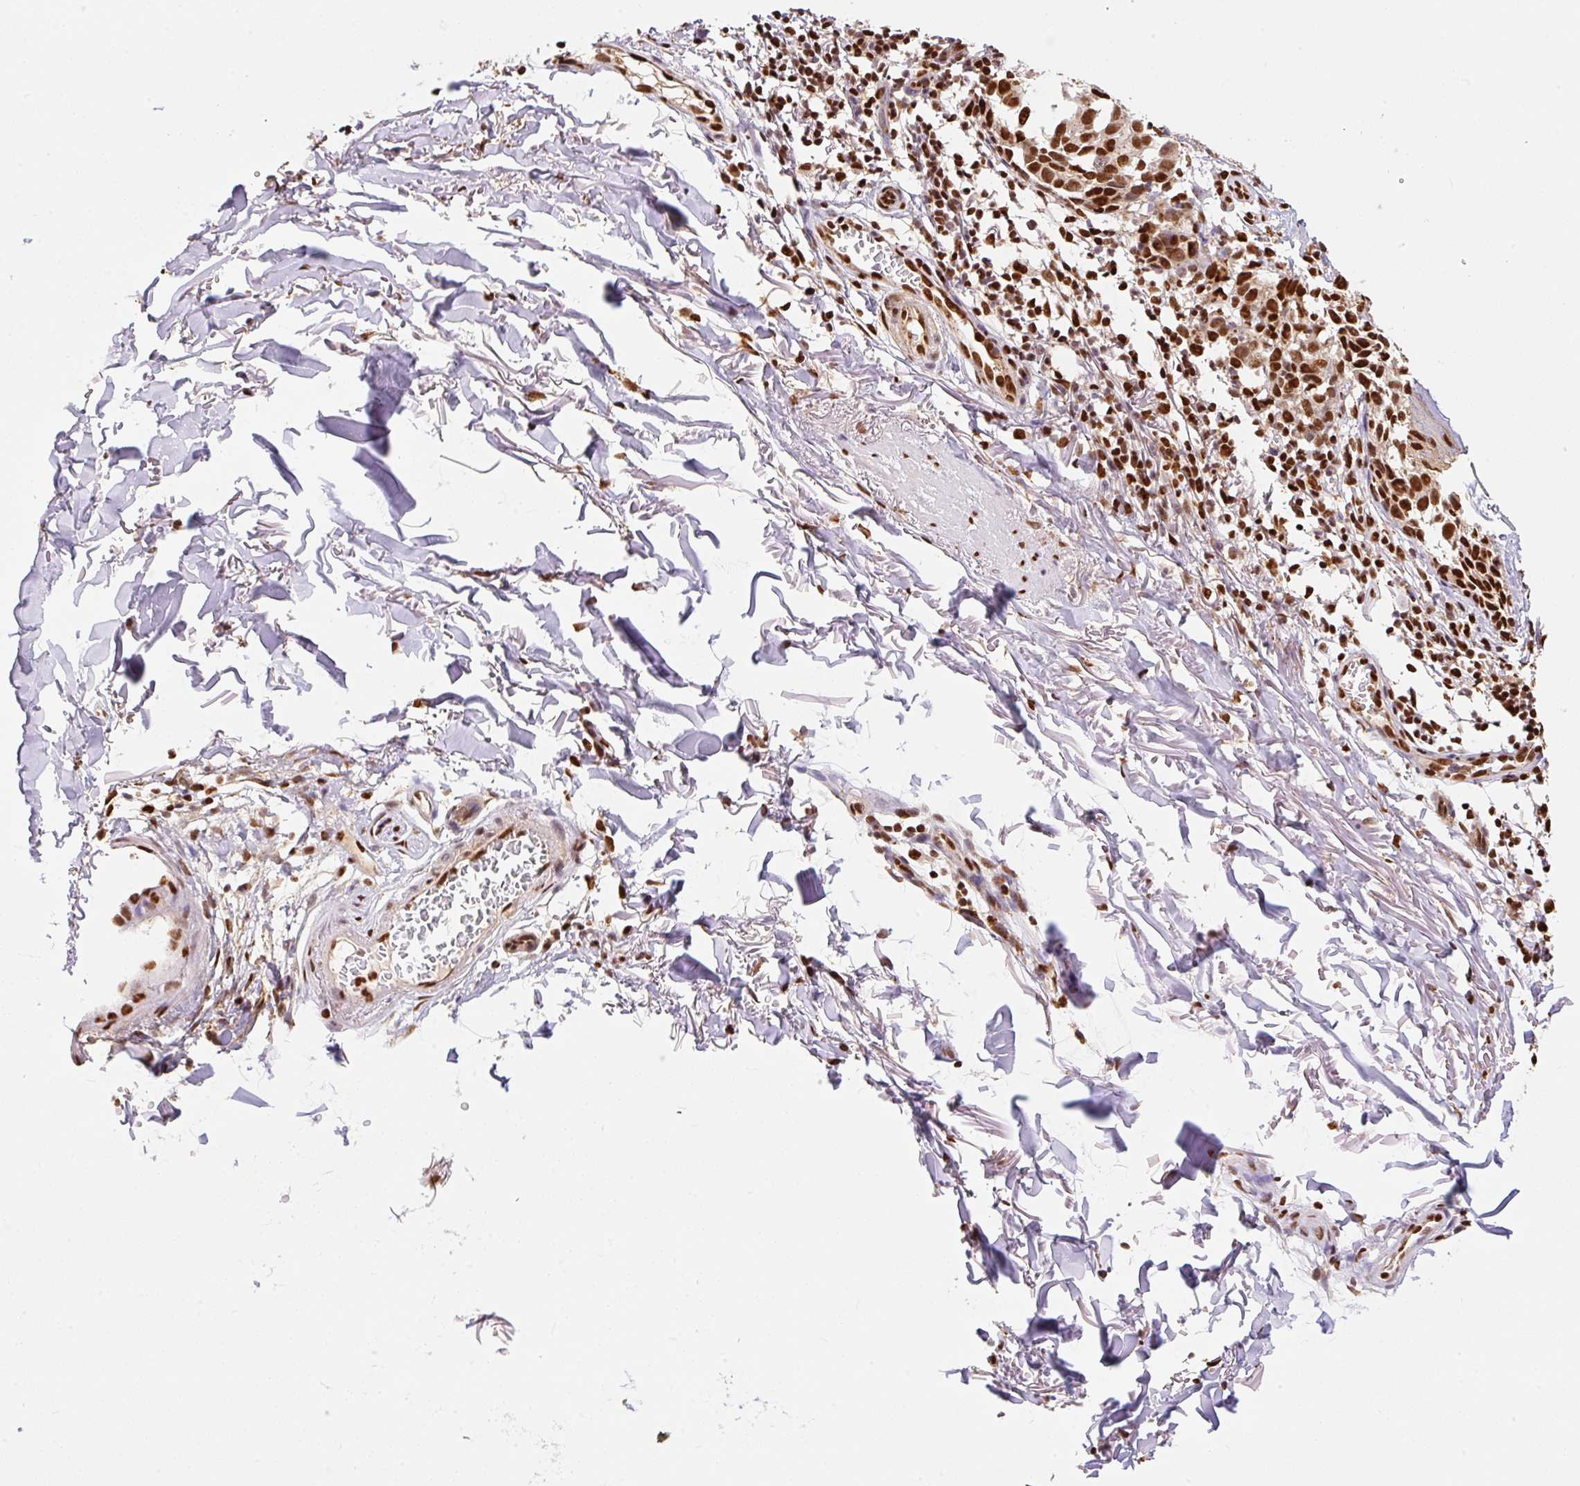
{"staining": {"intensity": "strong", "quantity": ">75%", "location": "nuclear"}, "tissue": "melanoma", "cell_type": "Tumor cells", "image_type": "cancer", "snomed": [{"axis": "morphology", "description": "Malignant melanoma, NOS"}, {"axis": "topography", "description": "Skin"}], "caption": "The immunohistochemical stain highlights strong nuclear positivity in tumor cells of melanoma tissue. (Stains: DAB in brown, nuclei in blue, Microscopy: brightfield microscopy at high magnification).", "gene": "GPR139", "patient": {"sex": "male", "age": 73}}